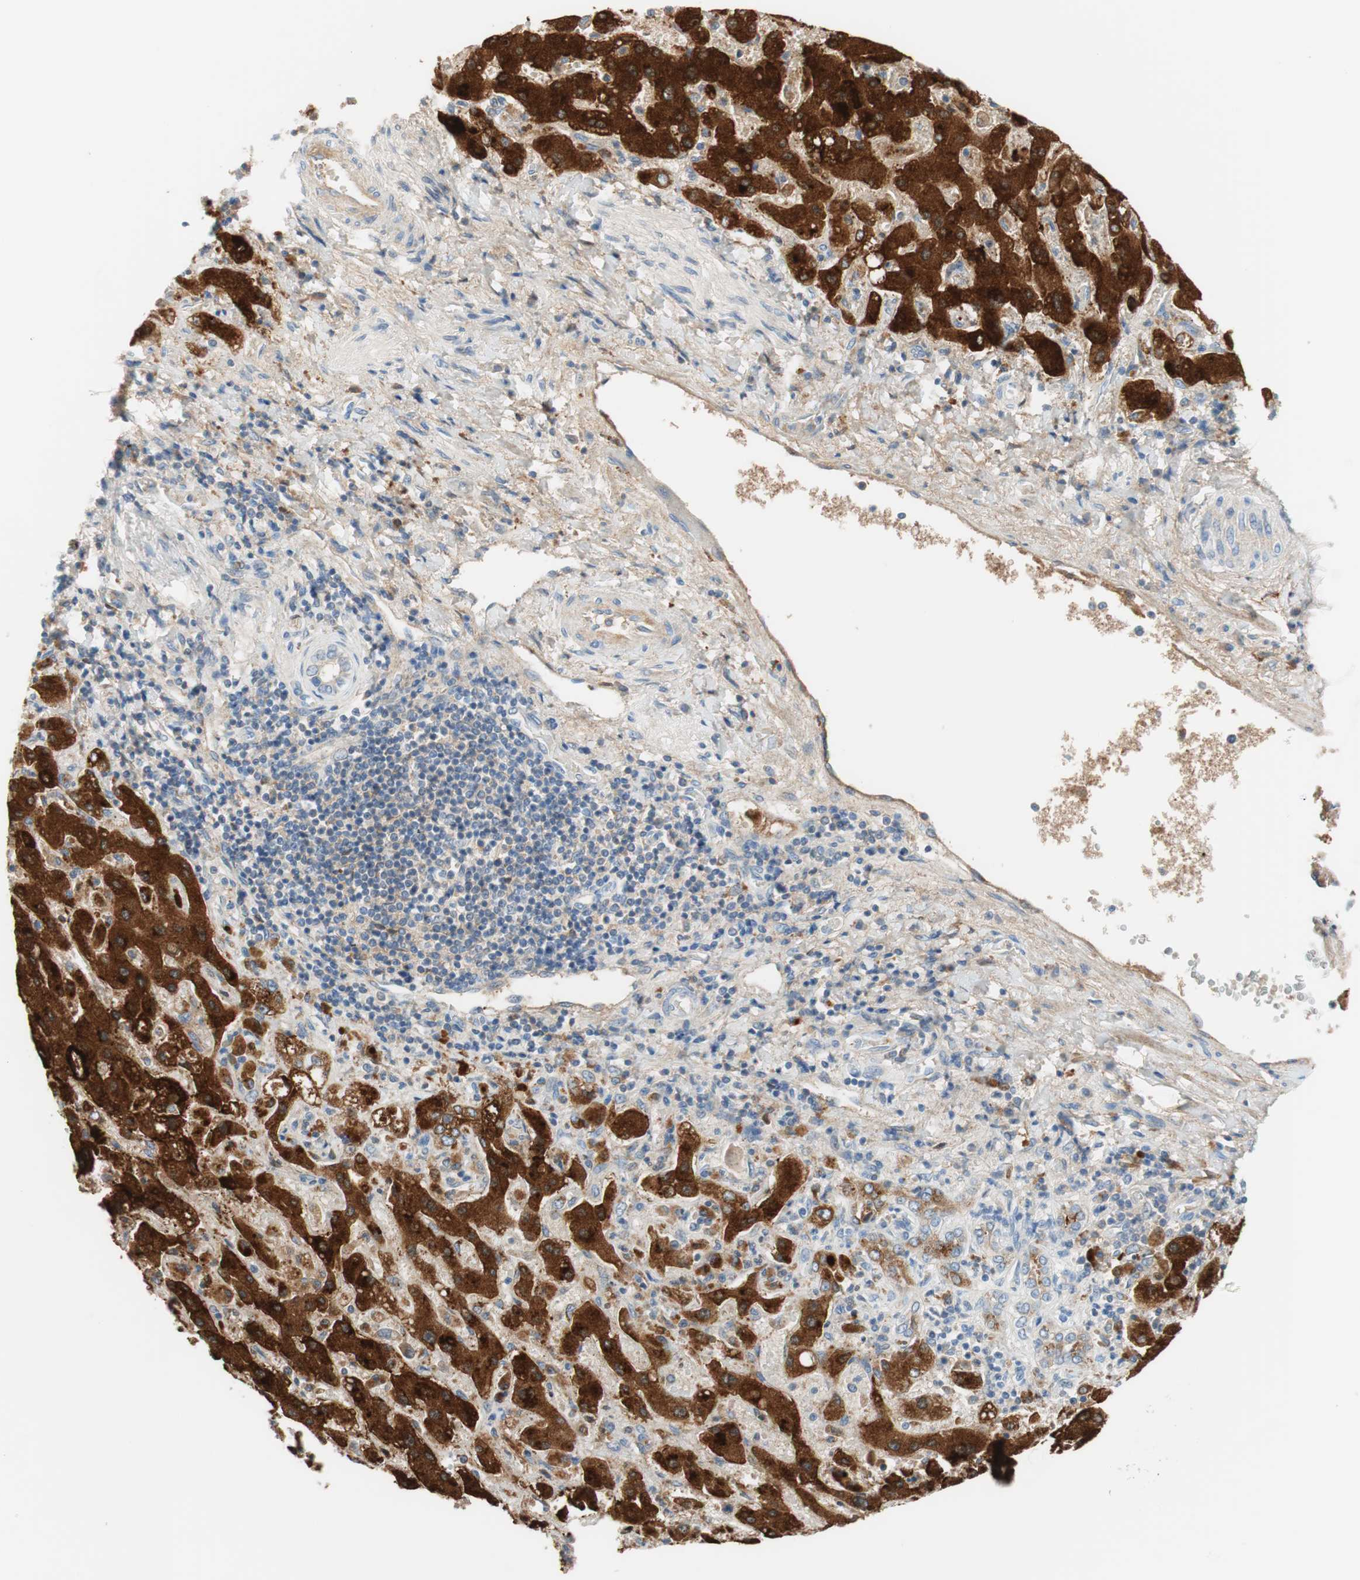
{"staining": {"intensity": "strong", "quantity": ">75%", "location": "cytoplasmic/membranous"}, "tissue": "liver cancer", "cell_type": "Tumor cells", "image_type": "cancer", "snomed": [{"axis": "morphology", "description": "Cholangiocarcinoma"}, {"axis": "topography", "description": "Liver"}], "caption": "This micrograph demonstrates liver cholangiocarcinoma stained with IHC to label a protein in brown. The cytoplasmic/membranous of tumor cells show strong positivity for the protein. Nuclei are counter-stained blue.", "gene": "RBP4", "patient": {"sex": "male", "age": 50}}